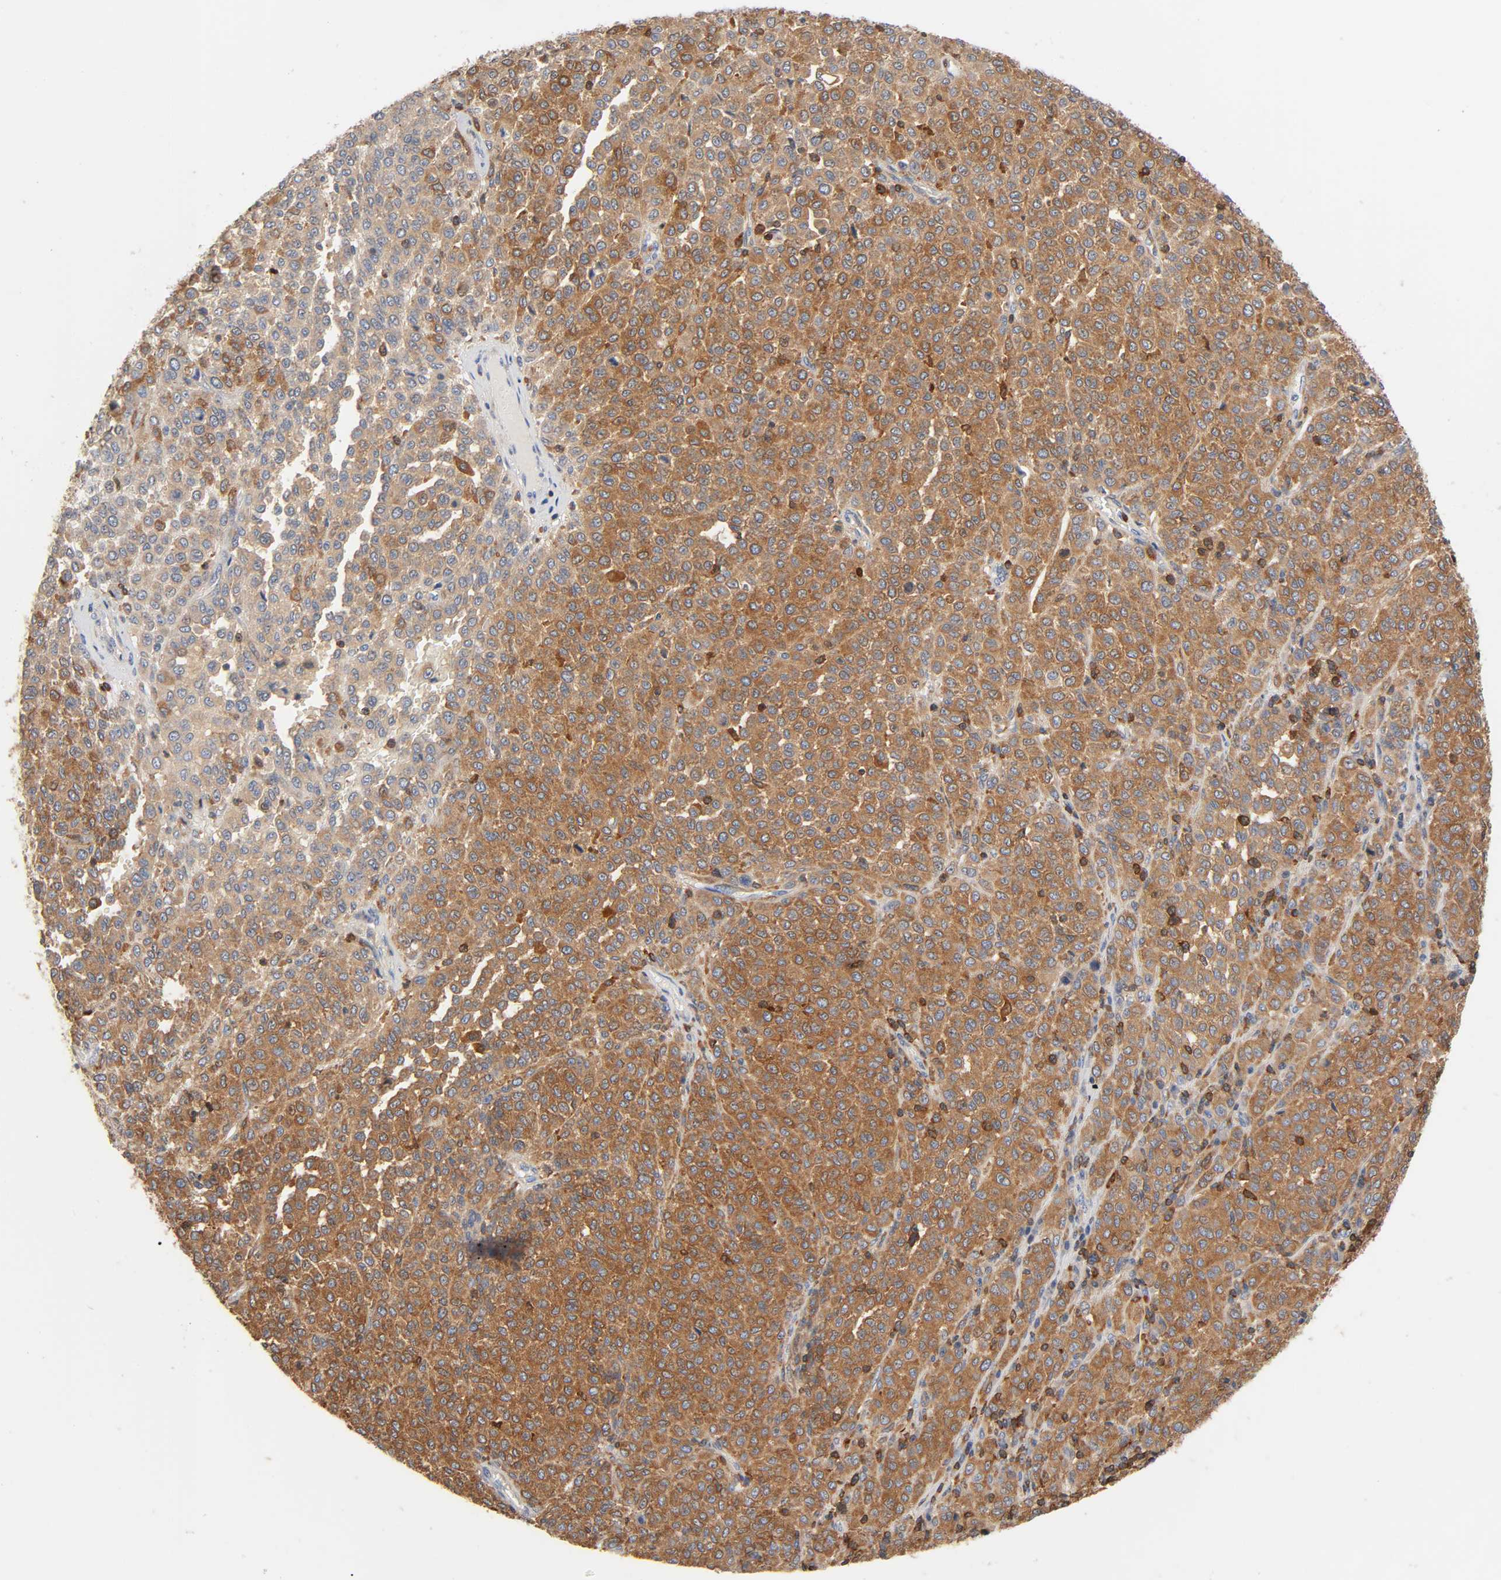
{"staining": {"intensity": "moderate", "quantity": ">75%", "location": "cytoplasmic/membranous"}, "tissue": "melanoma", "cell_type": "Tumor cells", "image_type": "cancer", "snomed": [{"axis": "morphology", "description": "Malignant melanoma, Metastatic site"}, {"axis": "topography", "description": "Pancreas"}], "caption": "Protein expression by immunohistochemistry (IHC) shows moderate cytoplasmic/membranous positivity in approximately >75% of tumor cells in malignant melanoma (metastatic site).", "gene": "BIN1", "patient": {"sex": "female", "age": 30}}